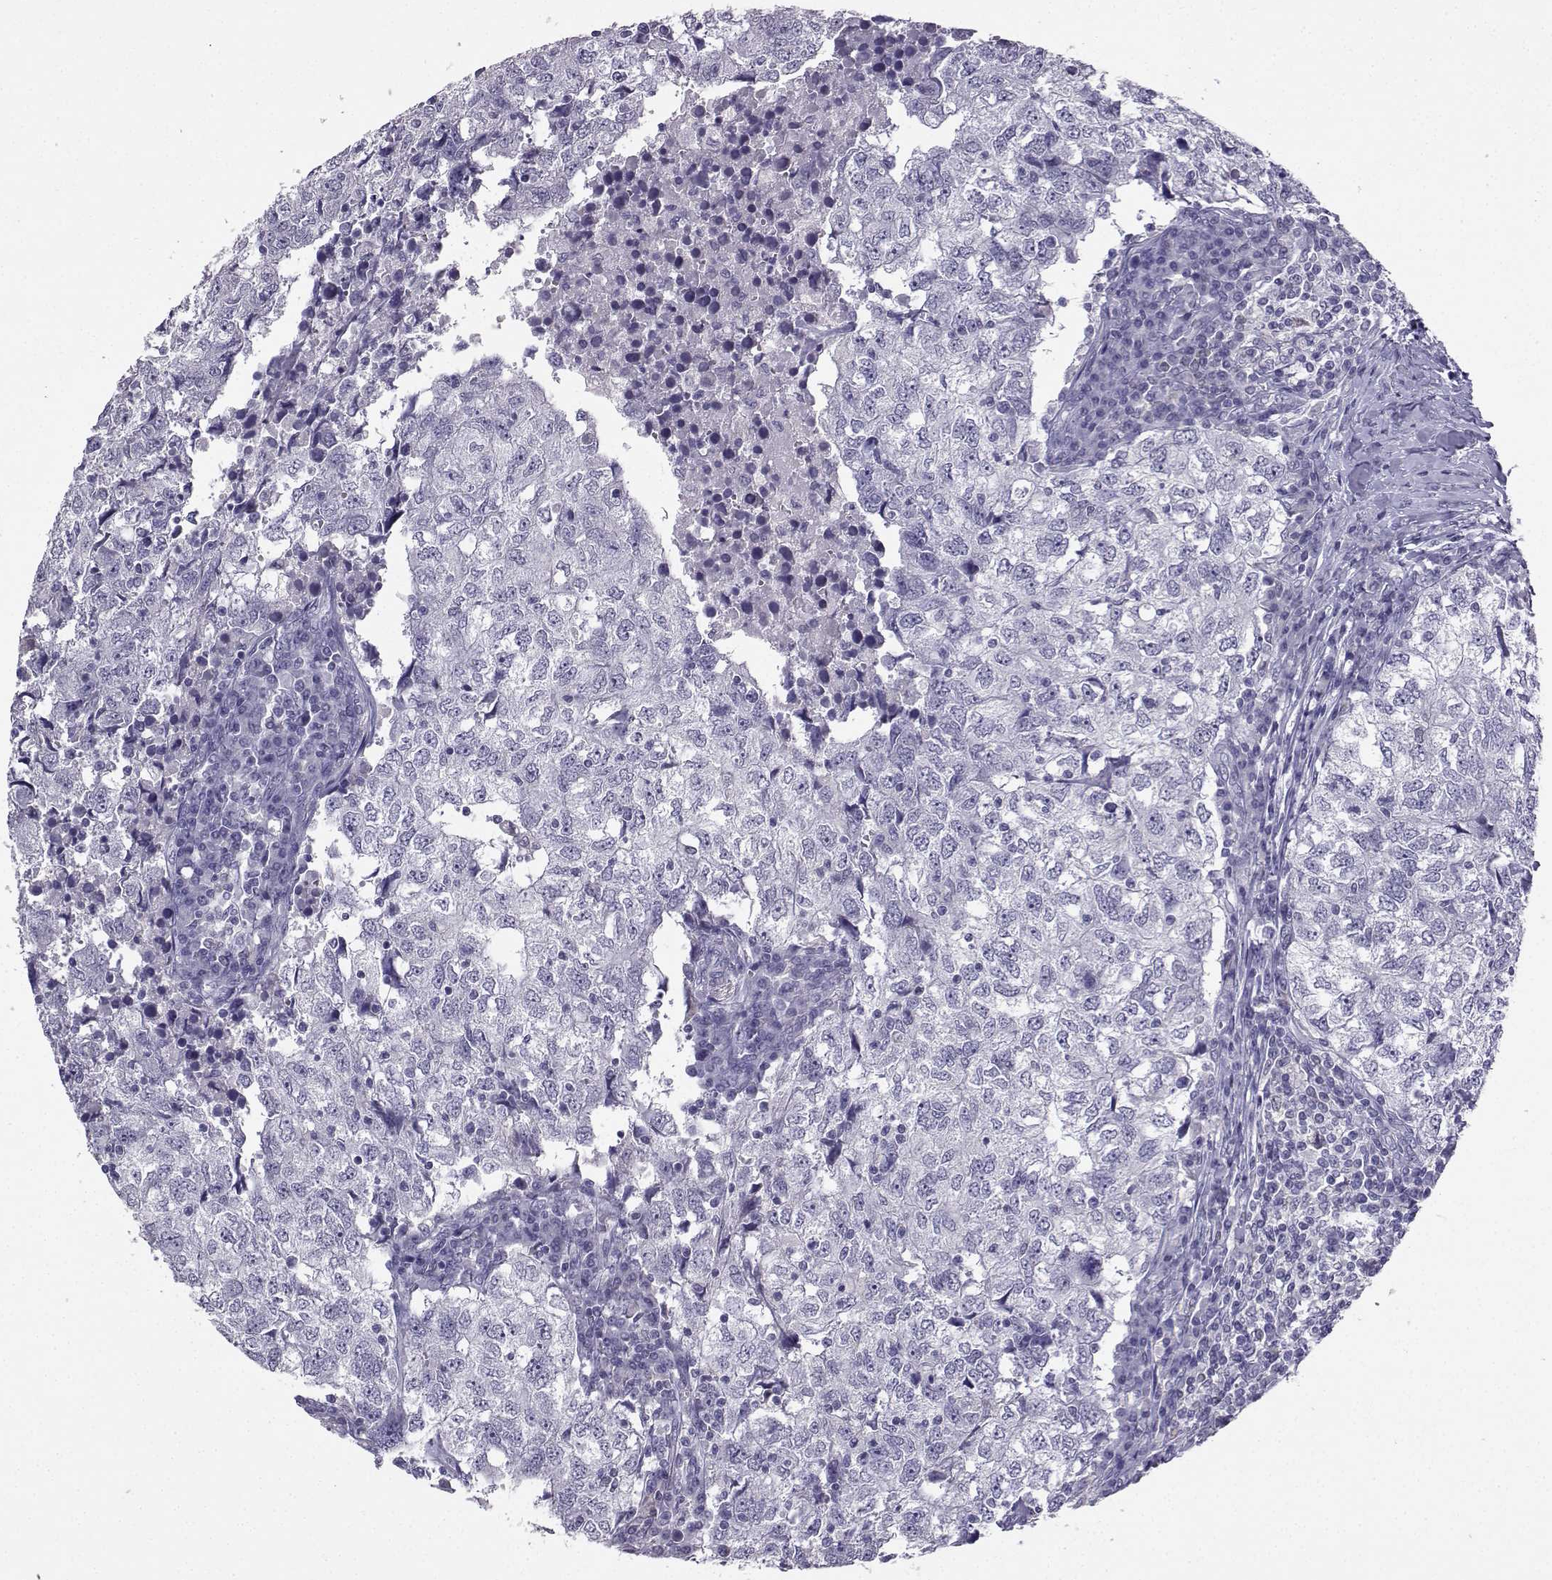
{"staining": {"intensity": "negative", "quantity": "none", "location": "none"}, "tissue": "breast cancer", "cell_type": "Tumor cells", "image_type": "cancer", "snomed": [{"axis": "morphology", "description": "Duct carcinoma"}, {"axis": "topography", "description": "Breast"}], "caption": "Photomicrograph shows no protein staining in tumor cells of breast cancer (invasive ductal carcinoma) tissue. (Brightfield microscopy of DAB IHC at high magnification).", "gene": "TBR1", "patient": {"sex": "female", "age": 30}}